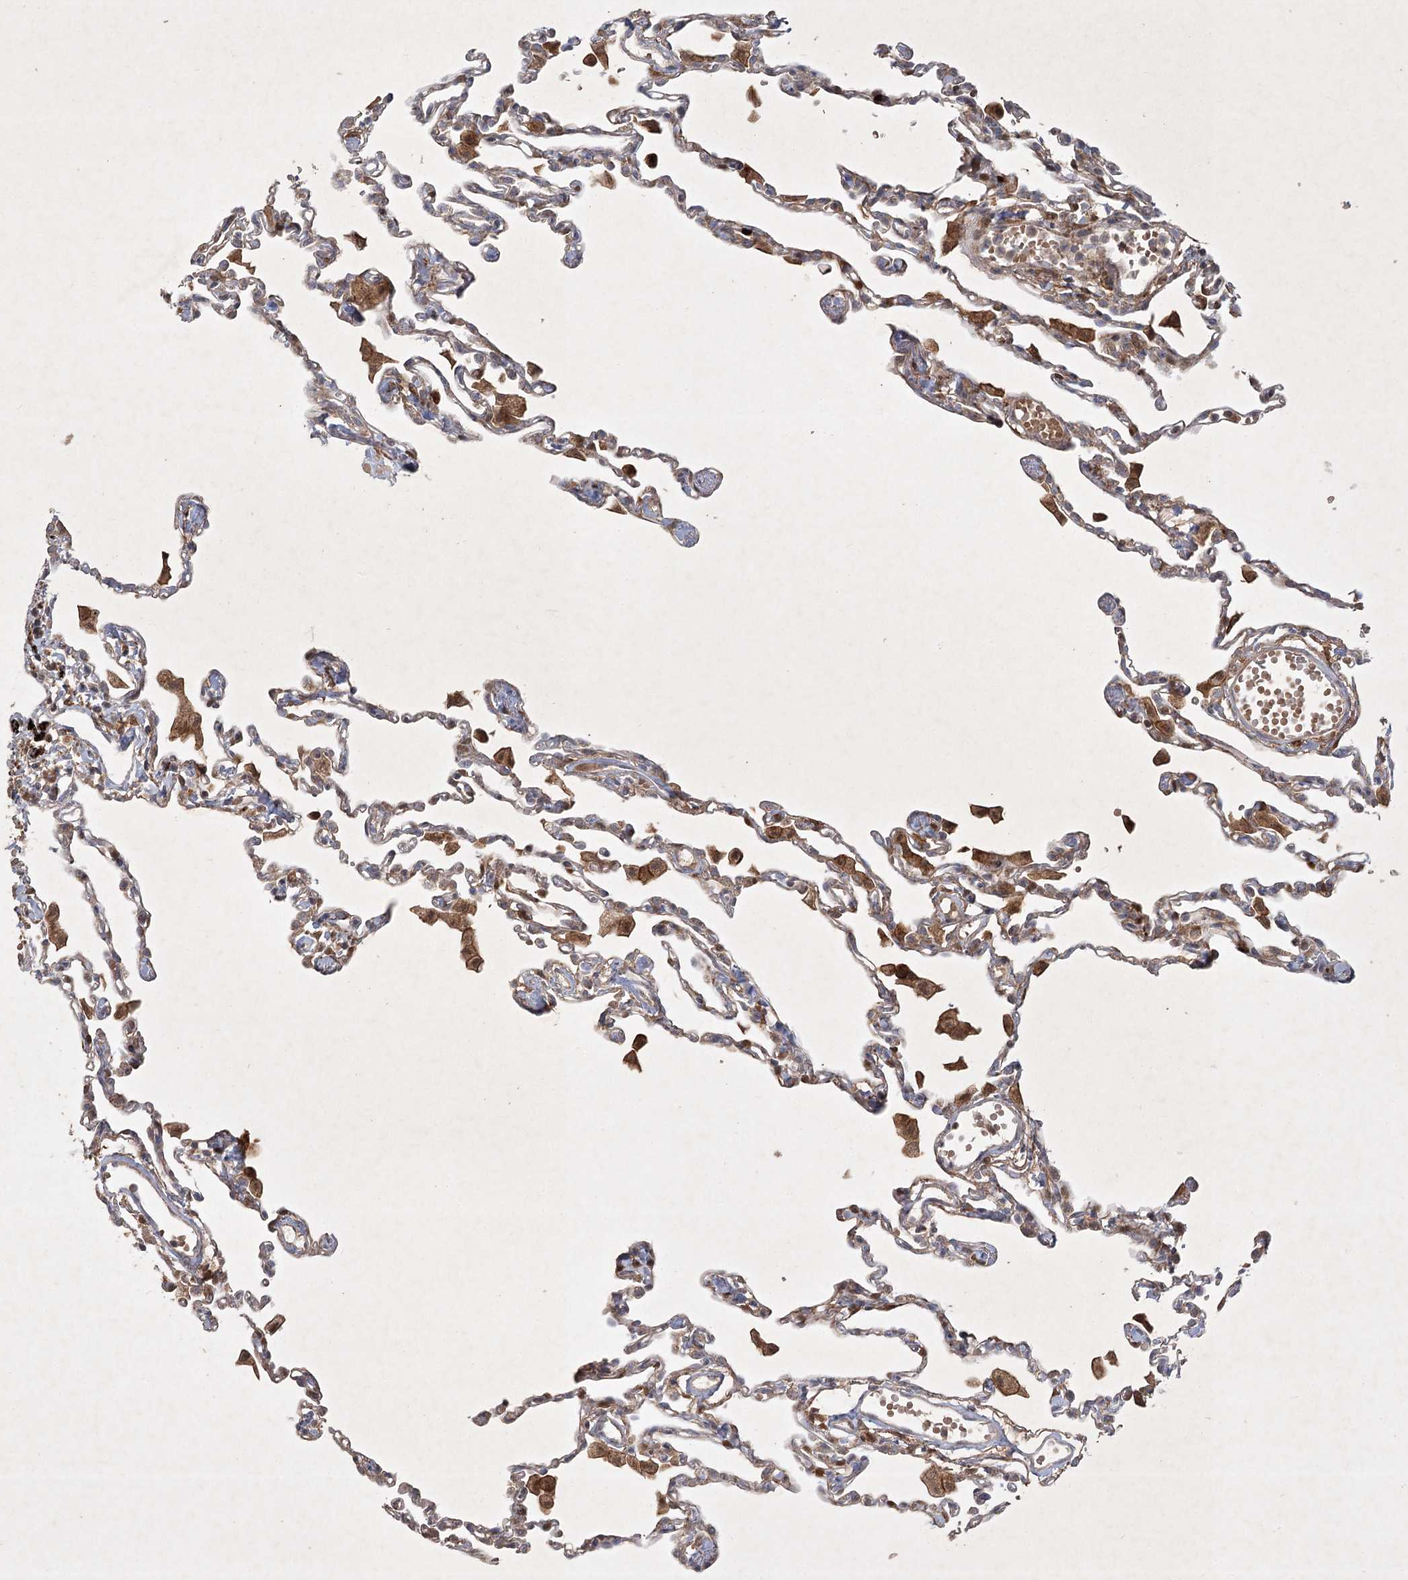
{"staining": {"intensity": "moderate", "quantity": "25%-75%", "location": "cytoplasmic/membranous"}, "tissue": "lung", "cell_type": "Alveolar cells", "image_type": "normal", "snomed": [{"axis": "morphology", "description": "Normal tissue, NOS"}, {"axis": "topography", "description": "Lung"}], "caption": "Immunohistochemistry (DAB) staining of normal human lung demonstrates moderate cytoplasmic/membranous protein expression in approximately 25%-75% of alveolar cells. (Stains: DAB in brown, nuclei in blue, Microscopy: brightfield microscopy at high magnification).", "gene": "KBTBD4", "patient": {"sex": "female", "age": 49}}